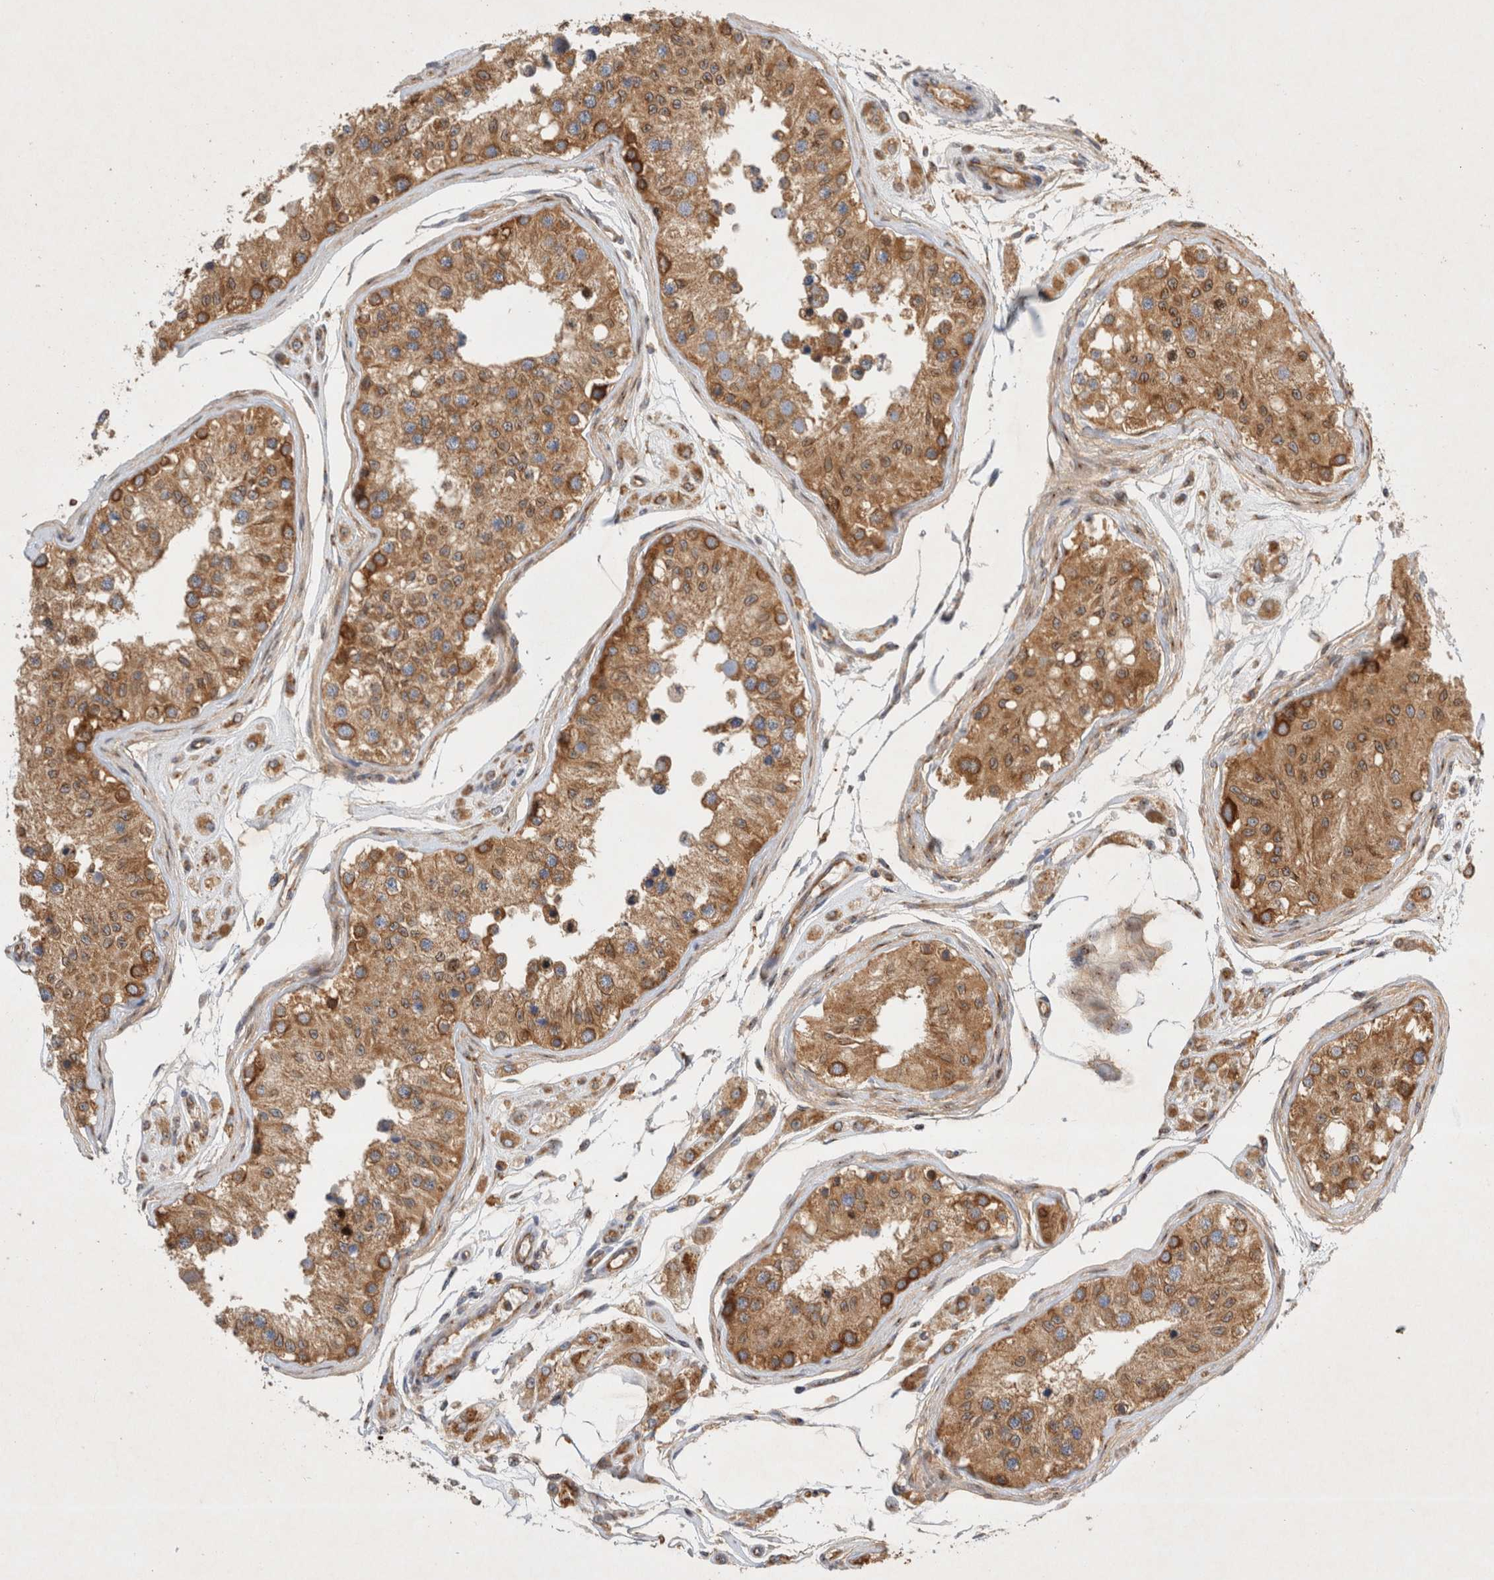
{"staining": {"intensity": "strong", "quantity": ">75%", "location": "cytoplasmic/membranous"}, "tissue": "testis", "cell_type": "Cells in seminiferous ducts", "image_type": "normal", "snomed": [{"axis": "morphology", "description": "Normal tissue, NOS"}, {"axis": "morphology", "description": "Adenocarcinoma, metastatic, NOS"}, {"axis": "topography", "description": "Testis"}], "caption": "This histopathology image exhibits normal testis stained with immunohistochemistry (IHC) to label a protein in brown. The cytoplasmic/membranous of cells in seminiferous ducts show strong positivity for the protein. Nuclei are counter-stained blue.", "gene": "GPR150", "patient": {"sex": "male", "age": 26}}